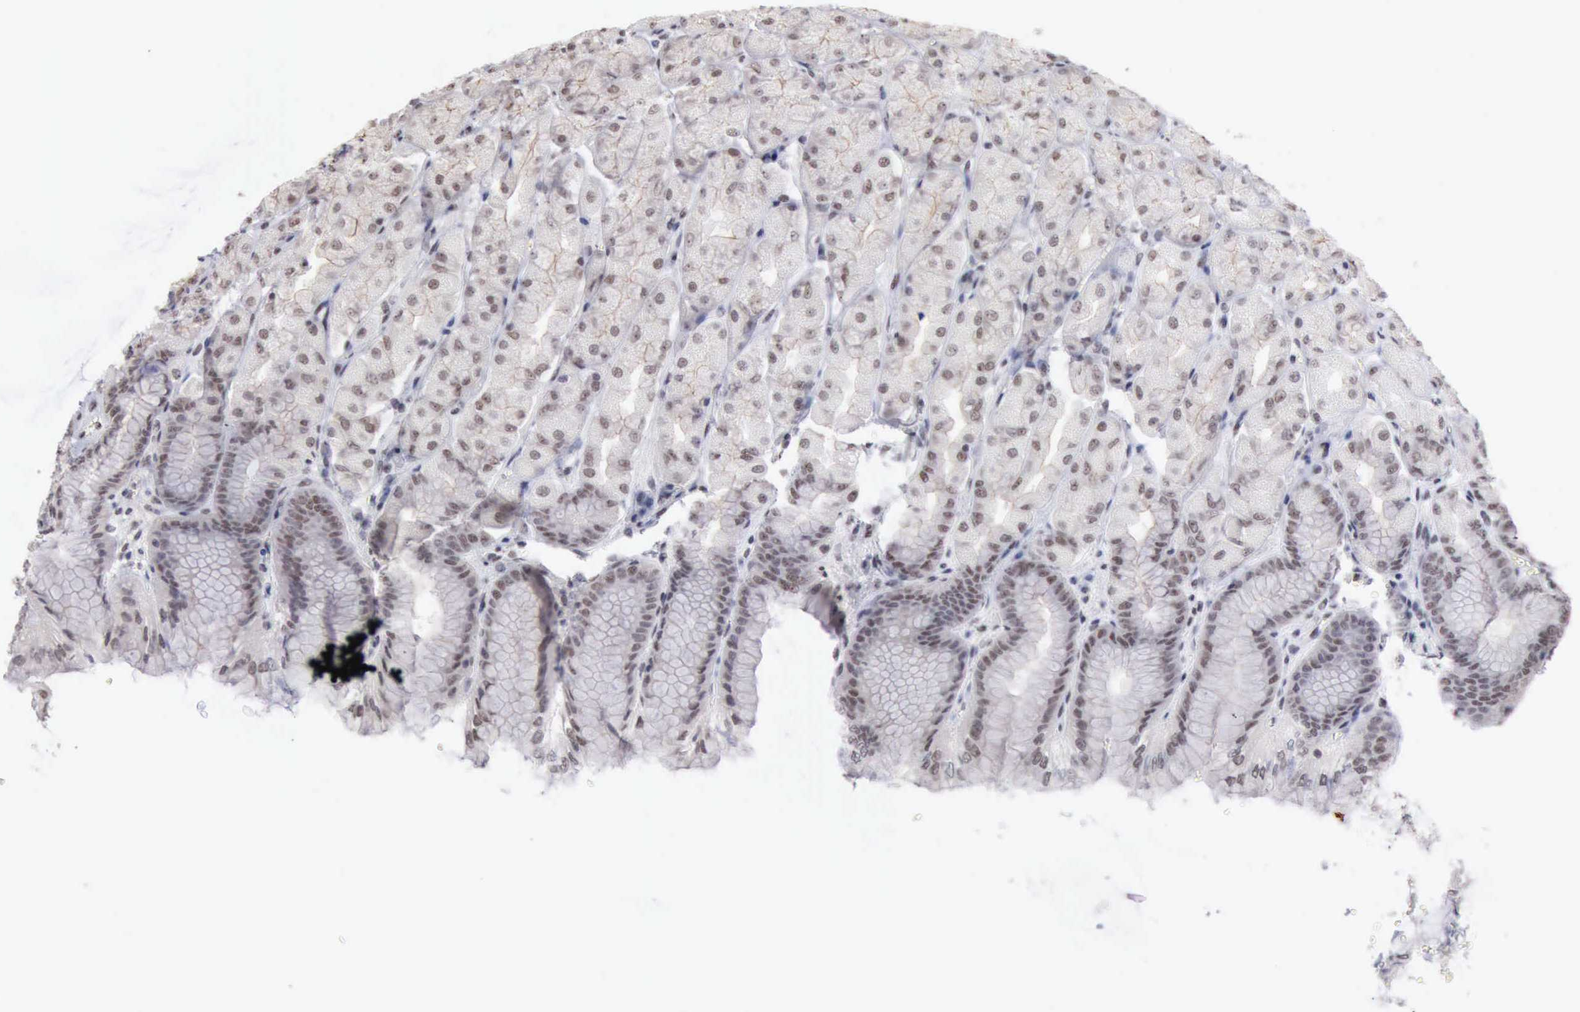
{"staining": {"intensity": "weak", "quantity": "<25%", "location": "nuclear"}, "tissue": "stomach", "cell_type": "Glandular cells", "image_type": "normal", "snomed": [{"axis": "morphology", "description": "Normal tissue, NOS"}, {"axis": "topography", "description": "Stomach, upper"}], "caption": "Histopathology image shows no significant protein positivity in glandular cells of benign stomach.", "gene": "TAF1", "patient": {"sex": "female", "age": 56}}